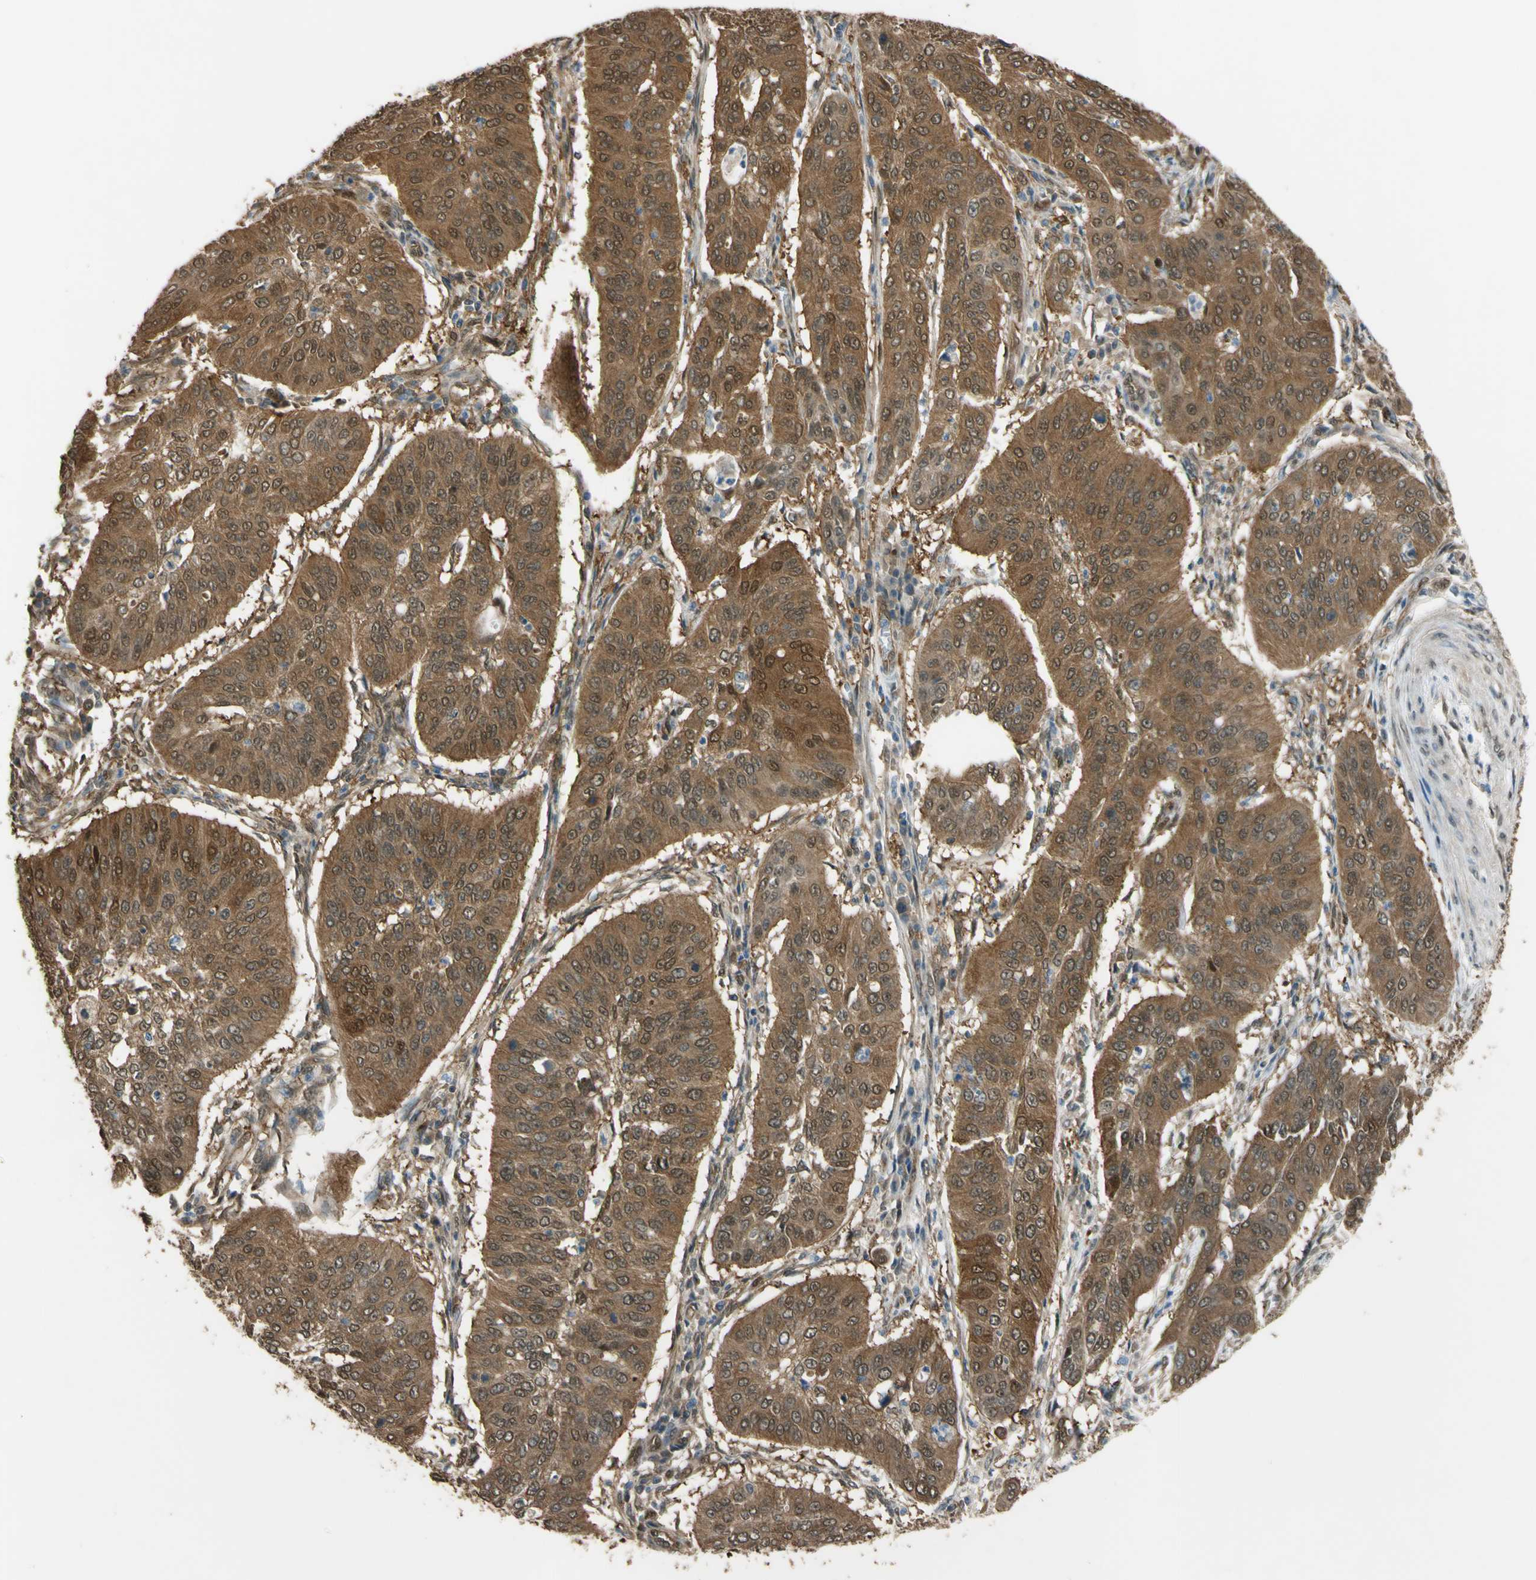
{"staining": {"intensity": "strong", "quantity": ">75%", "location": "cytoplasmic/membranous"}, "tissue": "cervical cancer", "cell_type": "Tumor cells", "image_type": "cancer", "snomed": [{"axis": "morphology", "description": "Normal tissue, NOS"}, {"axis": "morphology", "description": "Squamous cell carcinoma, NOS"}, {"axis": "topography", "description": "Cervix"}], "caption": "Strong cytoplasmic/membranous positivity for a protein is present in approximately >75% of tumor cells of squamous cell carcinoma (cervical) using immunohistochemistry (IHC).", "gene": "YWHAQ", "patient": {"sex": "female", "age": 39}}